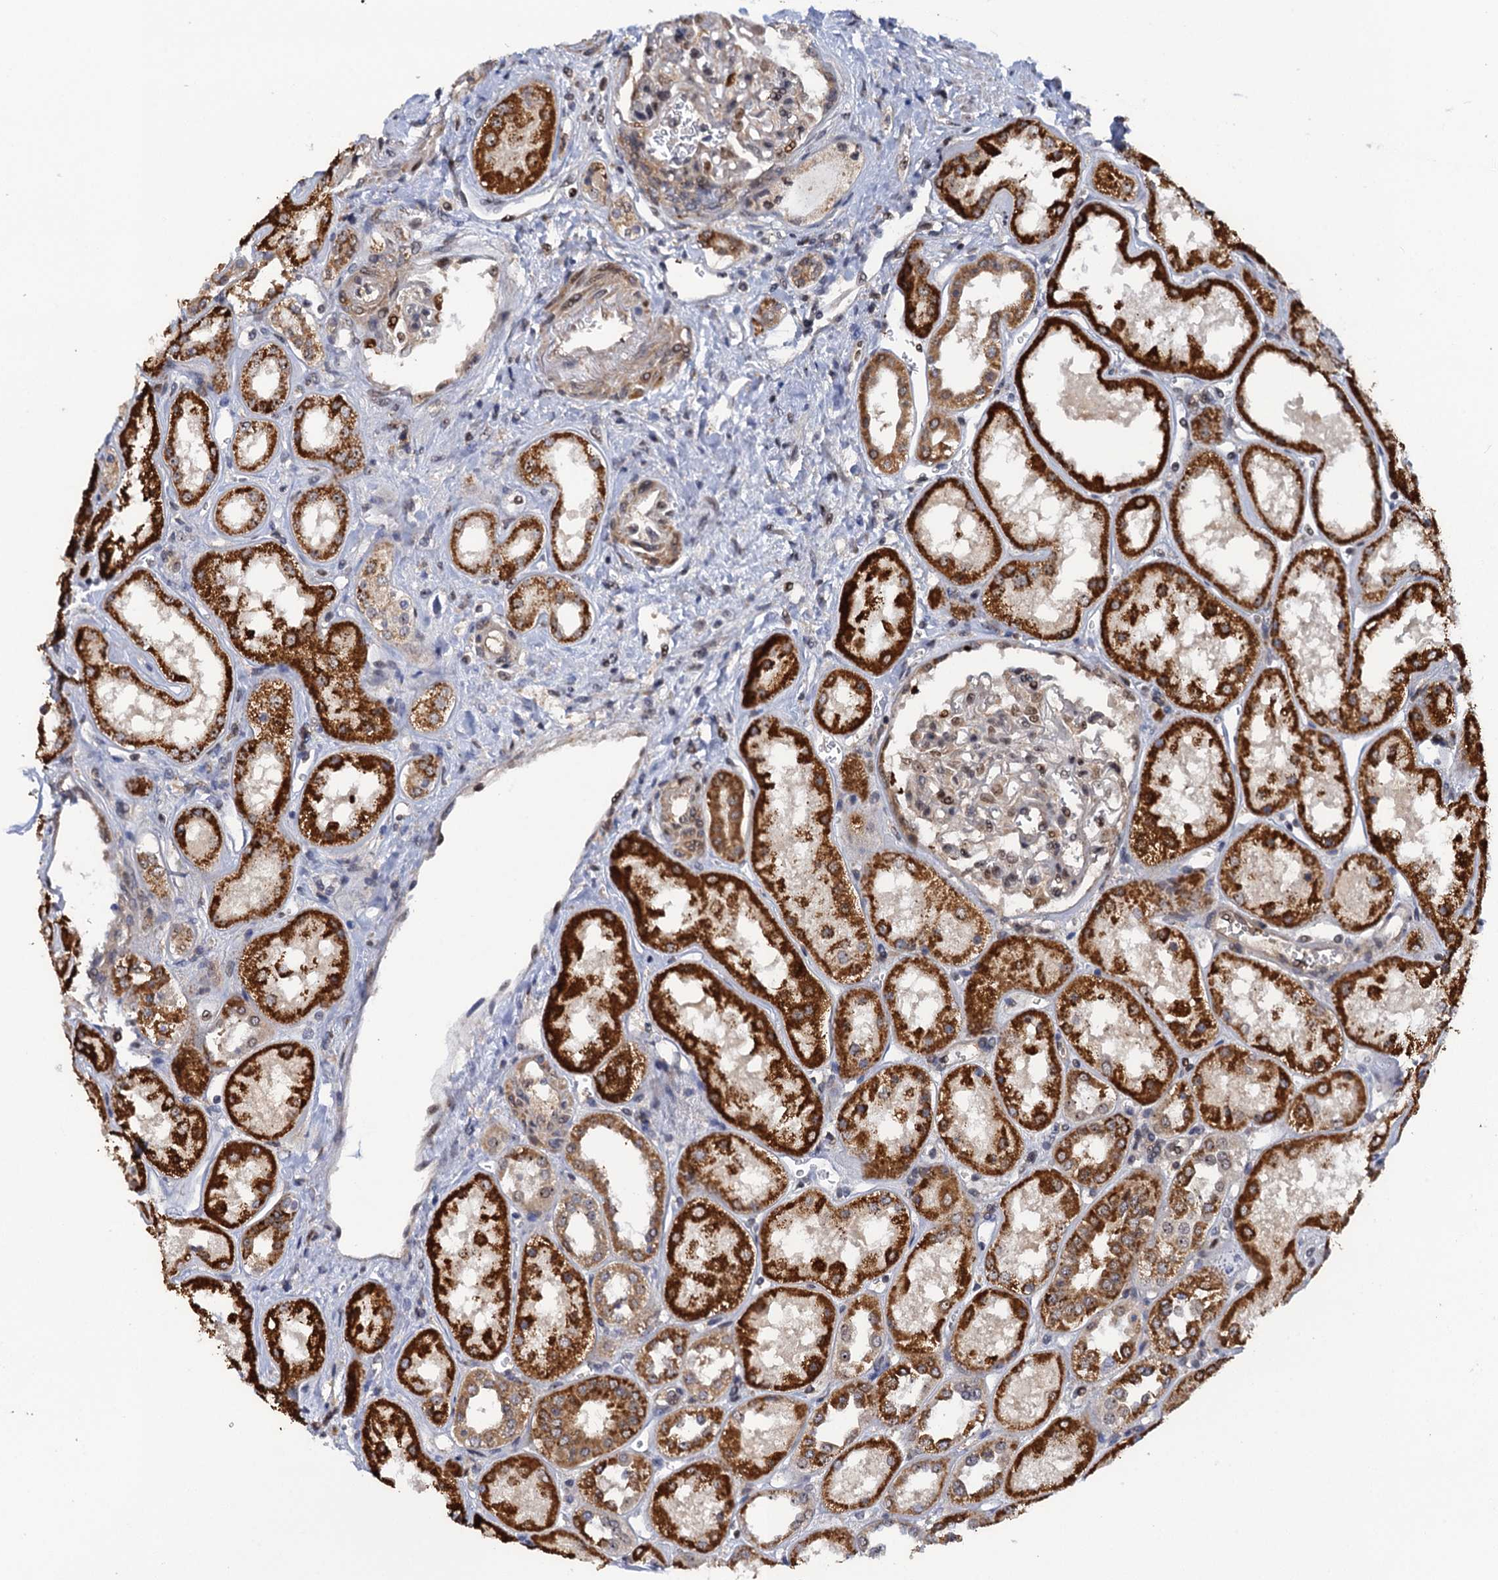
{"staining": {"intensity": "moderate", "quantity": "25%-75%", "location": "nuclear"}, "tissue": "kidney", "cell_type": "Cells in glomeruli", "image_type": "normal", "snomed": [{"axis": "morphology", "description": "Normal tissue, NOS"}, {"axis": "topography", "description": "Kidney"}], "caption": "A brown stain labels moderate nuclear expression of a protein in cells in glomeruli of benign kidney. Nuclei are stained in blue.", "gene": "ZAR1L", "patient": {"sex": "male", "age": 70}}